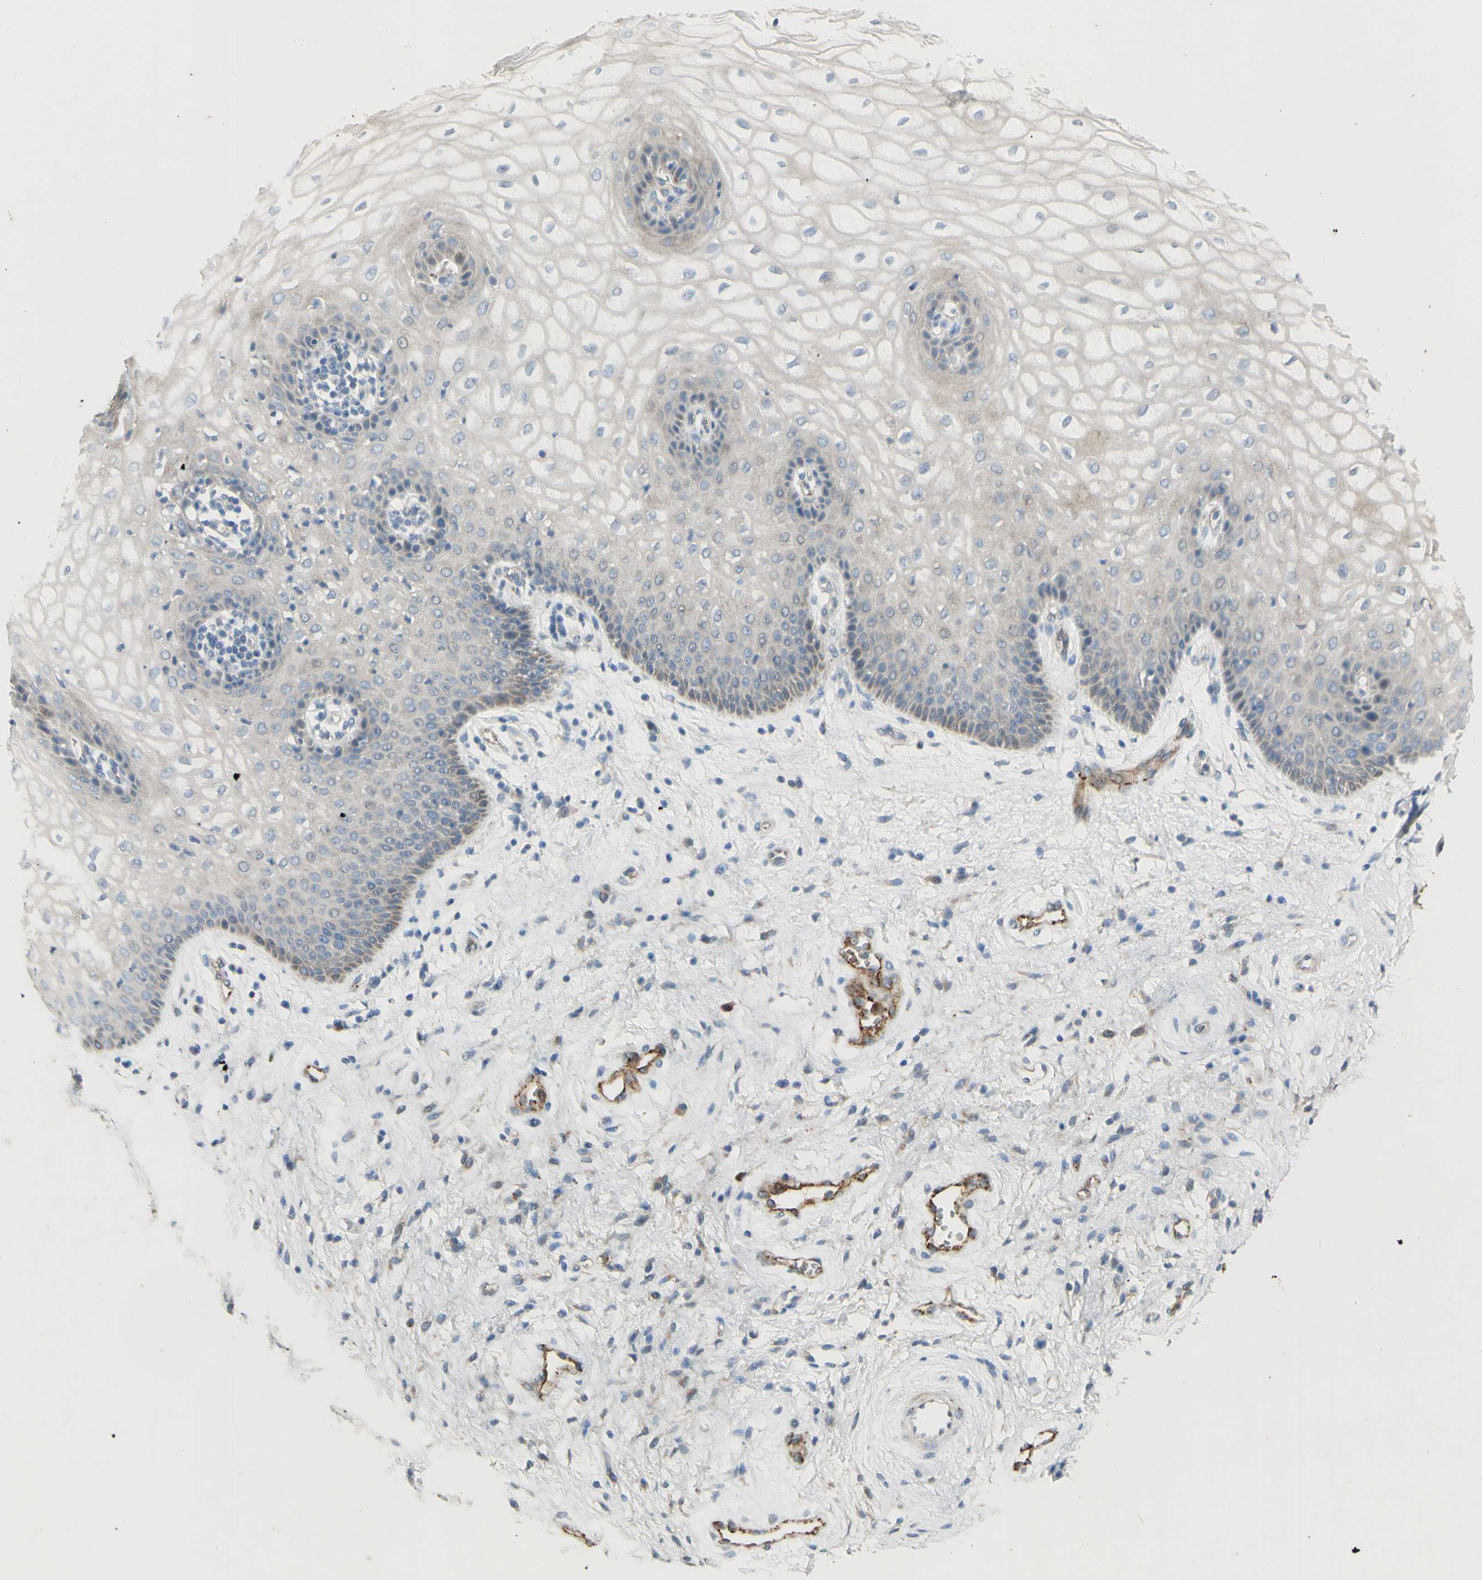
{"staining": {"intensity": "weak", "quantity": "<25%", "location": "cytoplasmic/membranous"}, "tissue": "vagina", "cell_type": "Squamous epithelial cells", "image_type": "normal", "snomed": [{"axis": "morphology", "description": "Normal tissue, NOS"}, {"axis": "topography", "description": "Vagina"}], "caption": "This is an immunohistochemistry (IHC) image of benign vagina. There is no staining in squamous epithelial cells.", "gene": "GAN", "patient": {"sex": "female", "age": 34}}